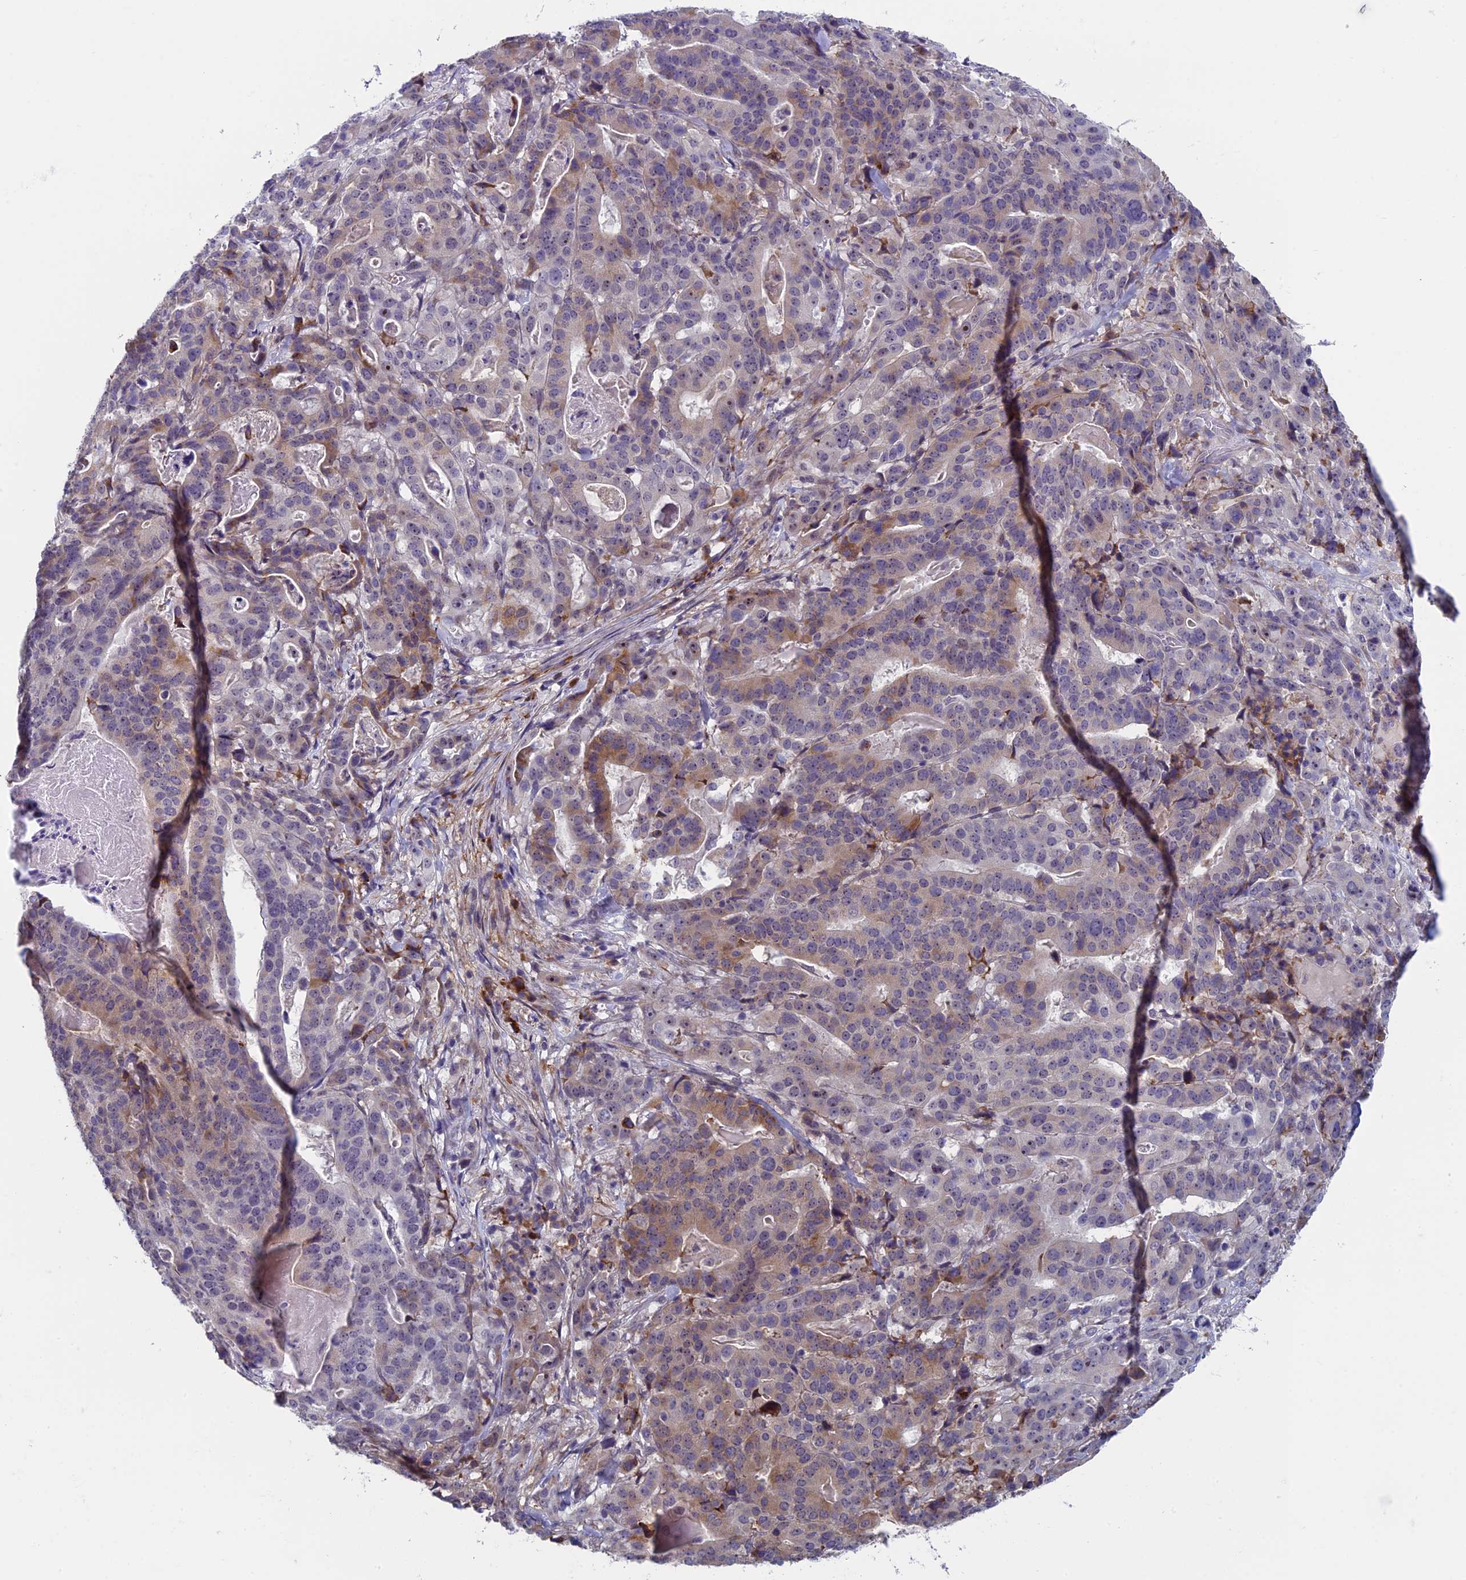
{"staining": {"intensity": "weak", "quantity": "25%-75%", "location": "cytoplasmic/membranous"}, "tissue": "stomach cancer", "cell_type": "Tumor cells", "image_type": "cancer", "snomed": [{"axis": "morphology", "description": "Adenocarcinoma, NOS"}, {"axis": "topography", "description": "Stomach"}], "caption": "IHC (DAB (3,3'-diaminobenzidine)) staining of human stomach cancer (adenocarcinoma) demonstrates weak cytoplasmic/membranous protein staining in about 25%-75% of tumor cells.", "gene": "CNEP1R1", "patient": {"sex": "male", "age": 48}}